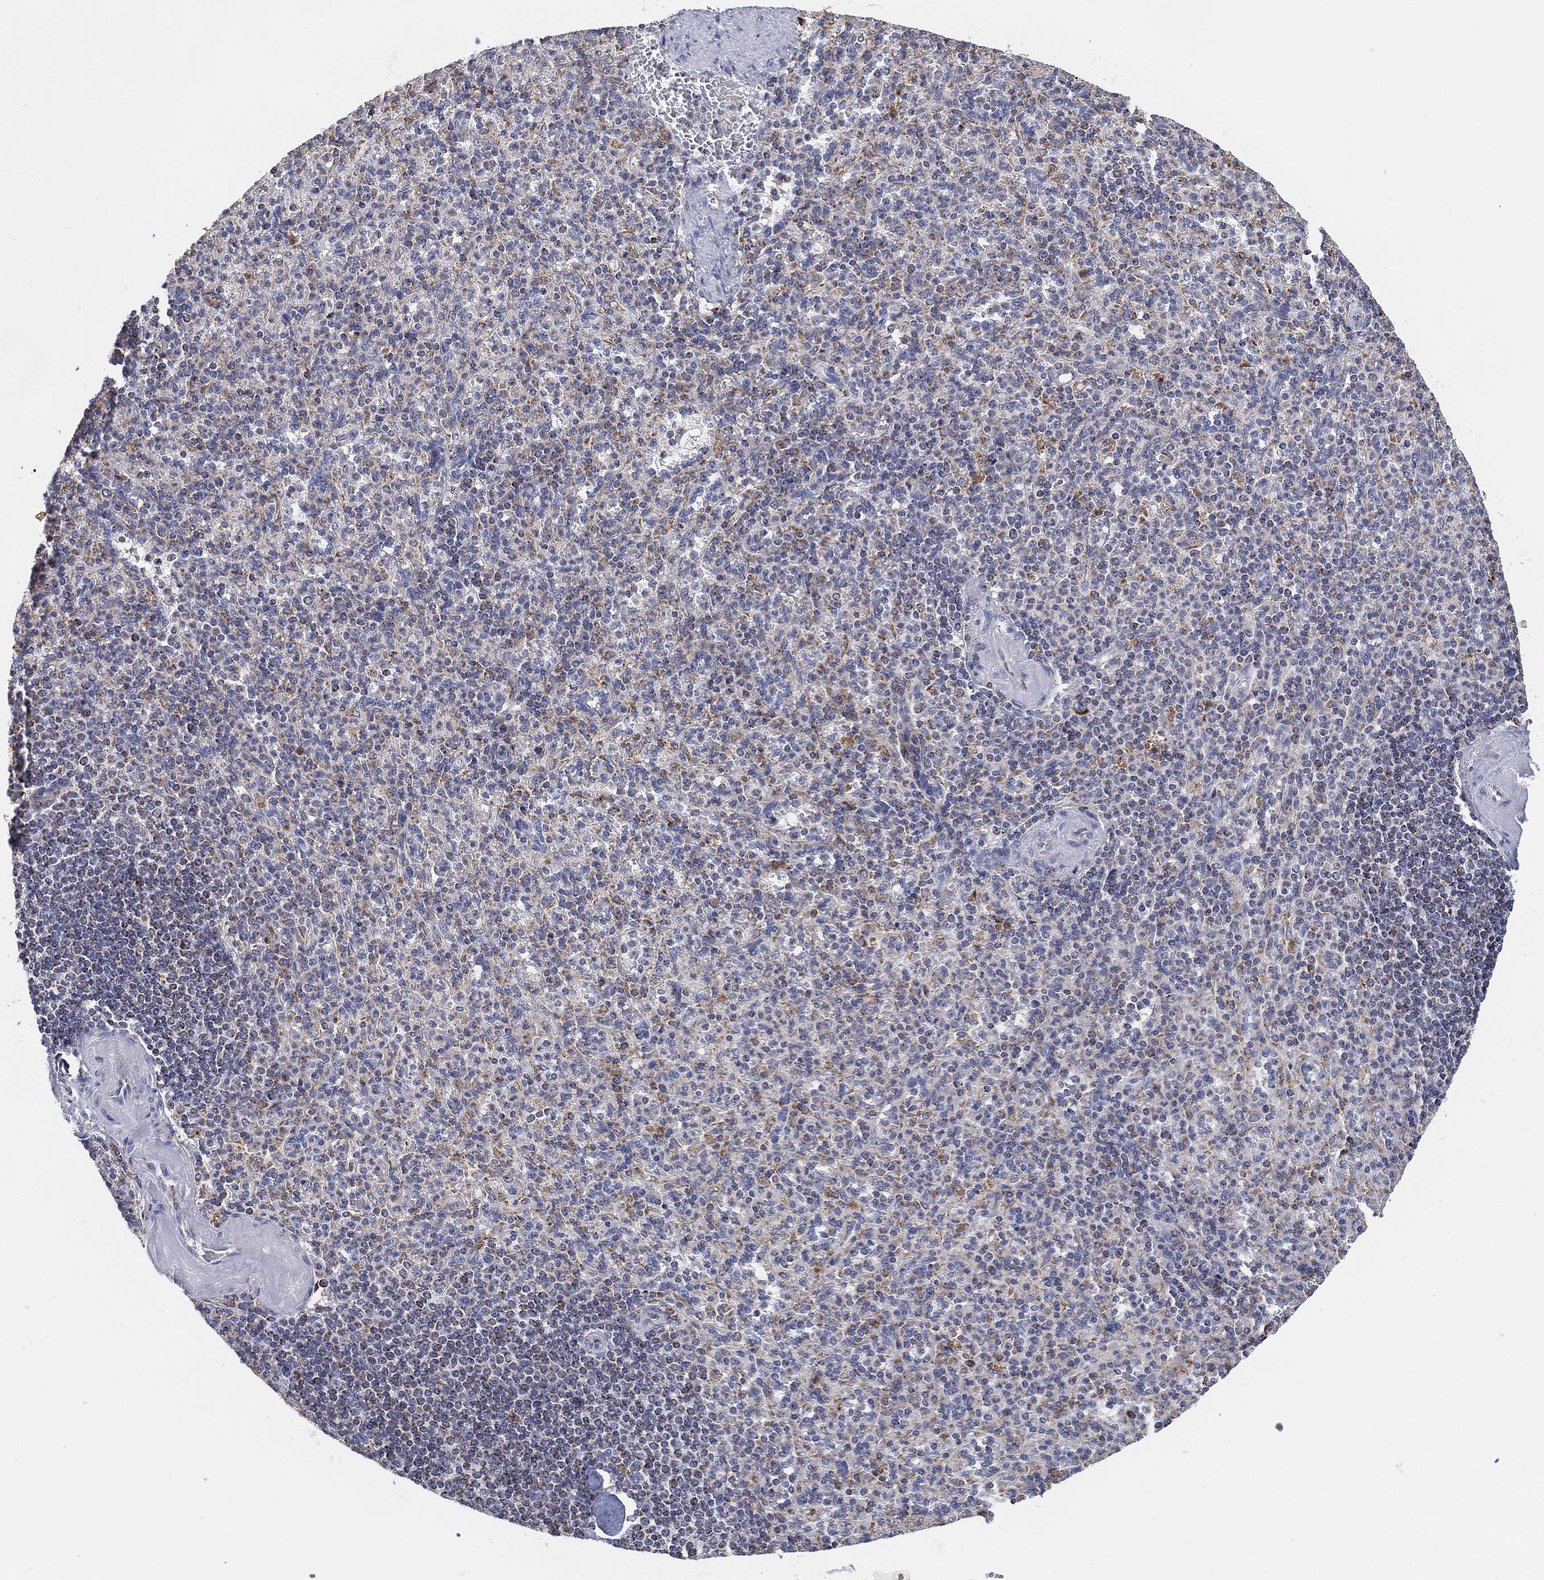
{"staining": {"intensity": "negative", "quantity": "none", "location": "none"}, "tissue": "spleen", "cell_type": "Cells in red pulp", "image_type": "normal", "snomed": [{"axis": "morphology", "description": "Normal tissue, NOS"}, {"axis": "topography", "description": "Spleen"}], "caption": "There is no significant positivity in cells in red pulp of spleen. Brightfield microscopy of immunohistochemistry (IHC) stained with DAB (brown) and hematoxylin (blue), captured at high magnification.", "gene": "GCAT", "patient": {"sex": "female", "age": 74}}